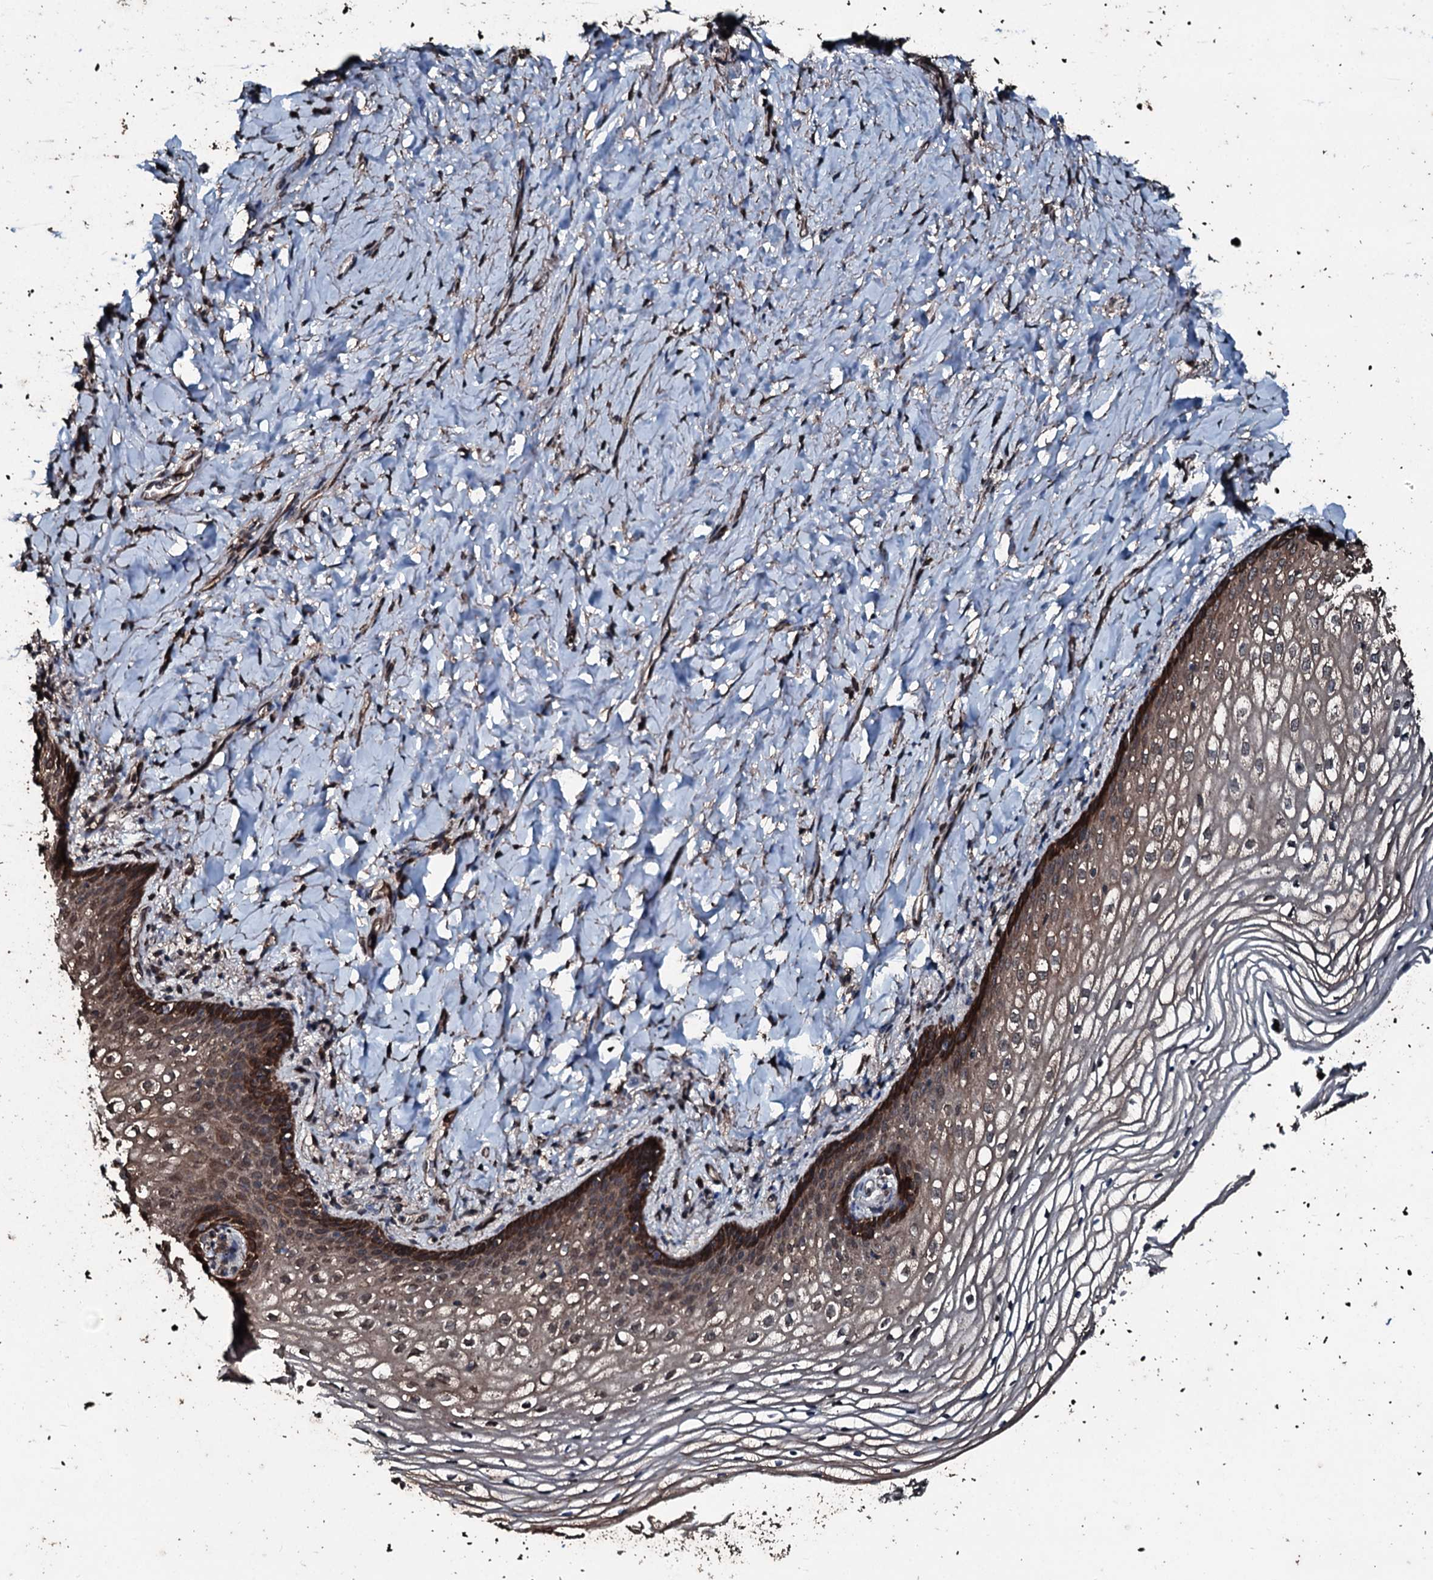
{"staining": {"intensity": "strong", "quantity": "<25%", "location": "cytoplasmic/membranous,nuclear"}, "tissue": "vagina", "cell_type": "Squamous epithelial cells", "image_type": "normal", "snomed": [{"axis": "morphology", "description": "Normal tissue, NOS"}, {"axis": "topography", "description": "Vagina"}], "caption": "Immunohistochemical staining of benign vagina reveals strong cytoplasmic/membranous,nuclear protein staining in approximately <25% of squamous epithelial cells.", "gene": "FAAP24", "patient": {"sex": "female", "age": 60}}